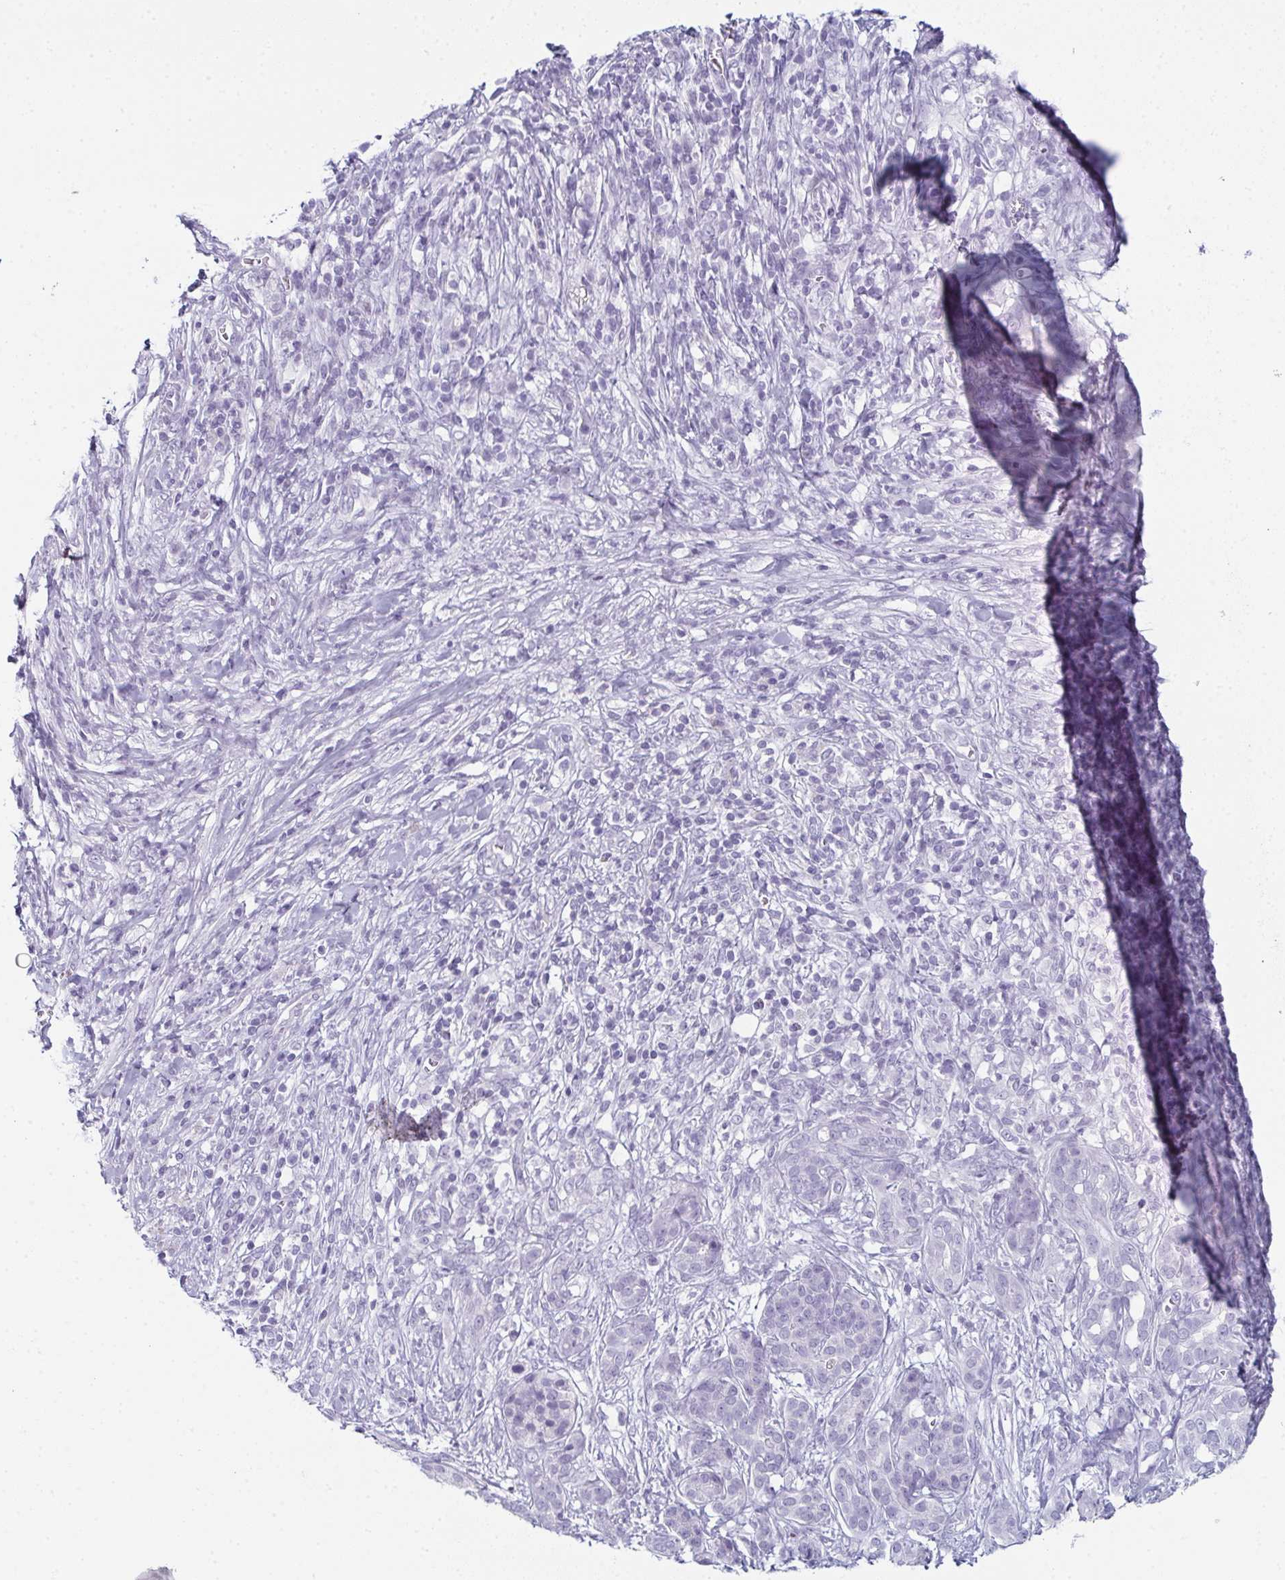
{"staining": {"intensity": "negative", "quantity": "none", "location": "none"}, "tissue": "pancreatic cancer", "cell_type": "Tumor cells", "image_type": "cancer", "snomed": [{"axis": "morphology", "description": "Adenocarcinoma, NOS"}, {"axis": "topography", "description": "Pancreas"}], "caption": "An immunohistochemistry histopathology image of pancreatic cancer is shown. There is no staining in tumor cells of pancreatic cancer.", "gene": "ENKUR", "patient": {"sex": "male", "age": 61}}